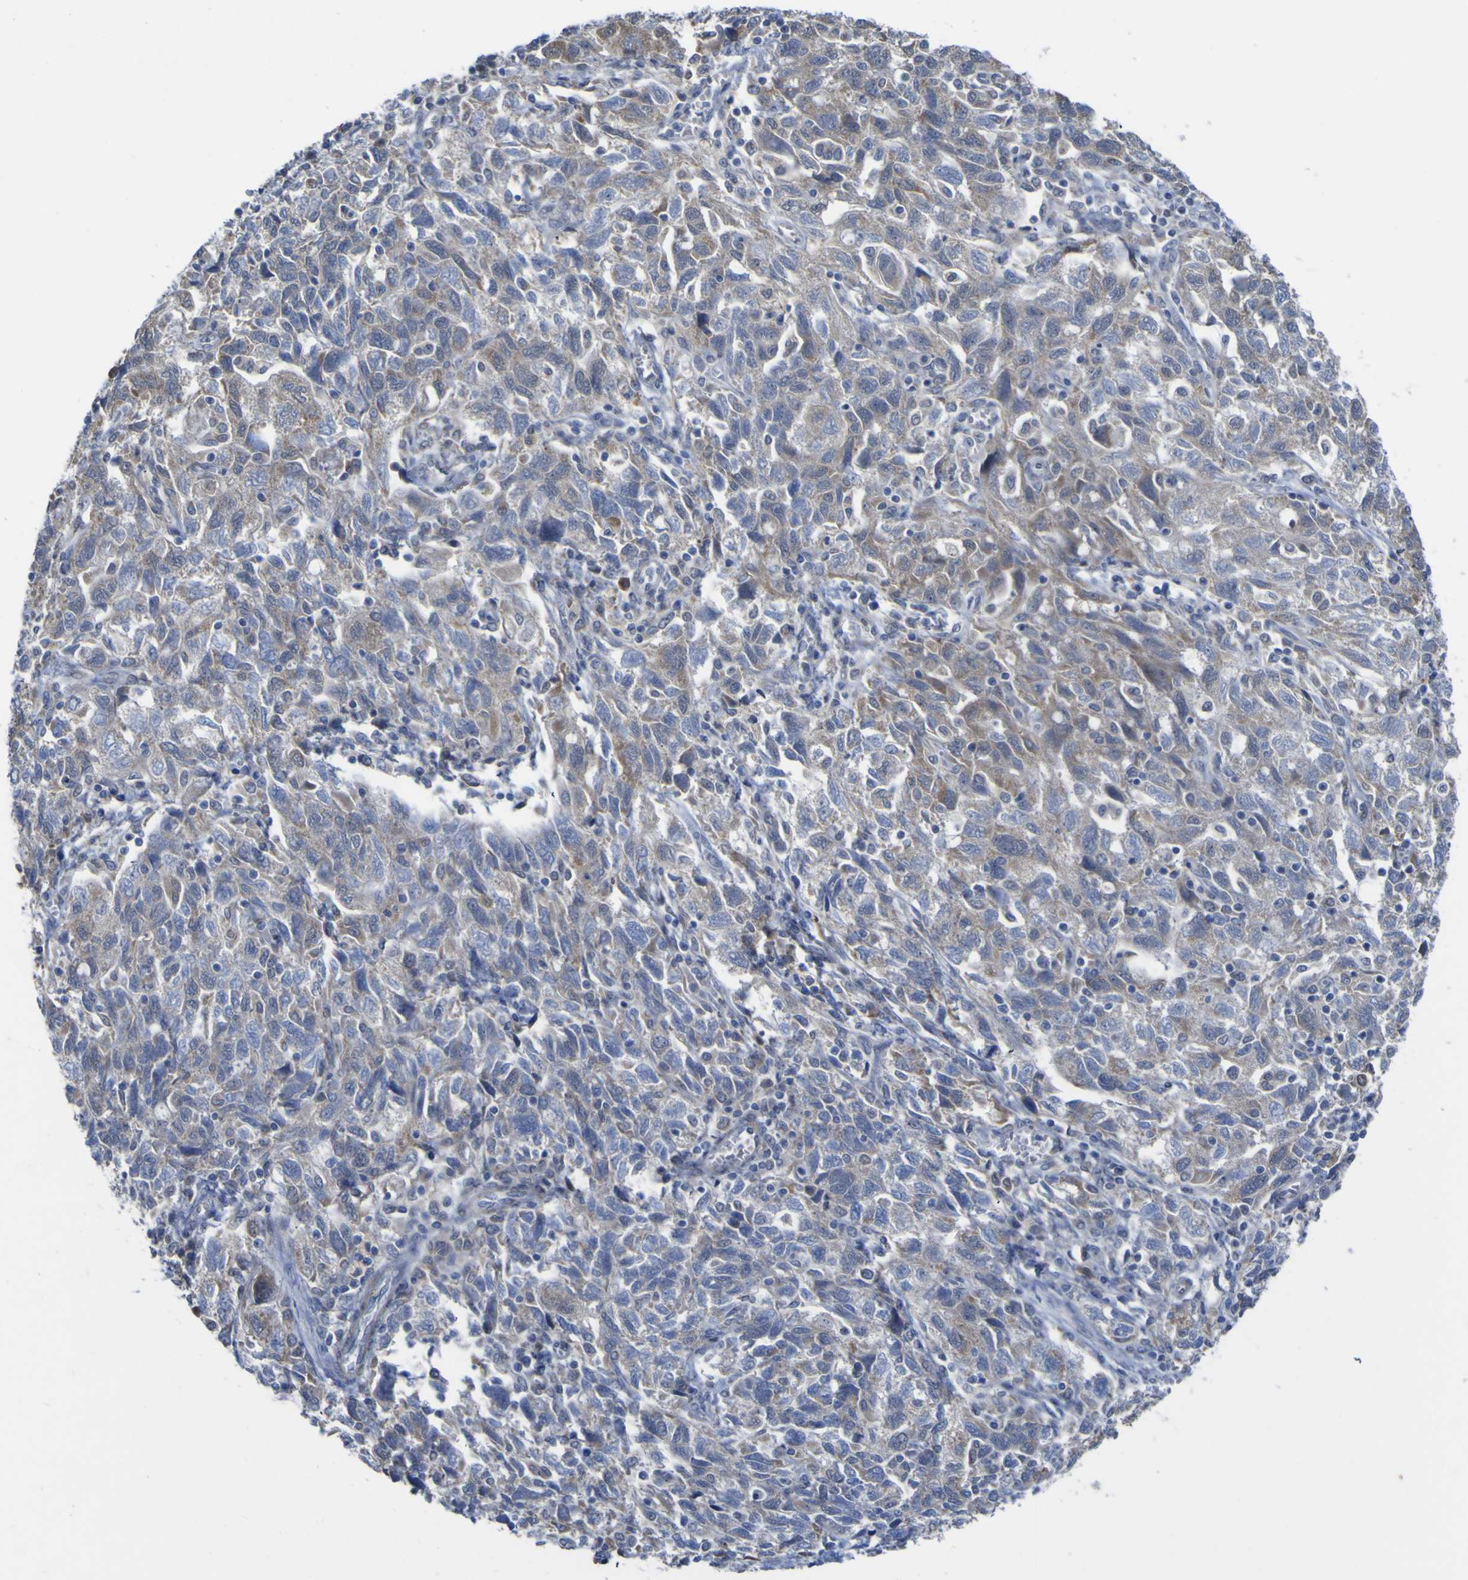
{"staining": {"intensity": "weak", "quantity": "<25%", "location": "cytoplasmic/membranous"}, "tissue": "ovarian cancer", "cell_type": "Tumor cells", "image_type": "cancer", "snomed": [{"axis": "morphology", "description": "Carcinoma, NOS"}, {"axis": "morphology", "description": "Cystadenocarcinoma, serous, NOS"}, {"axis": "topography", "description": "Ovary"}], "caption": "Photomicrograph shows no protein positivity in tumor cells of carcinoma (ovarian) tissue.", "gene": "TNFRSF11A", "patient": {"sex": "female", "age": 69}}